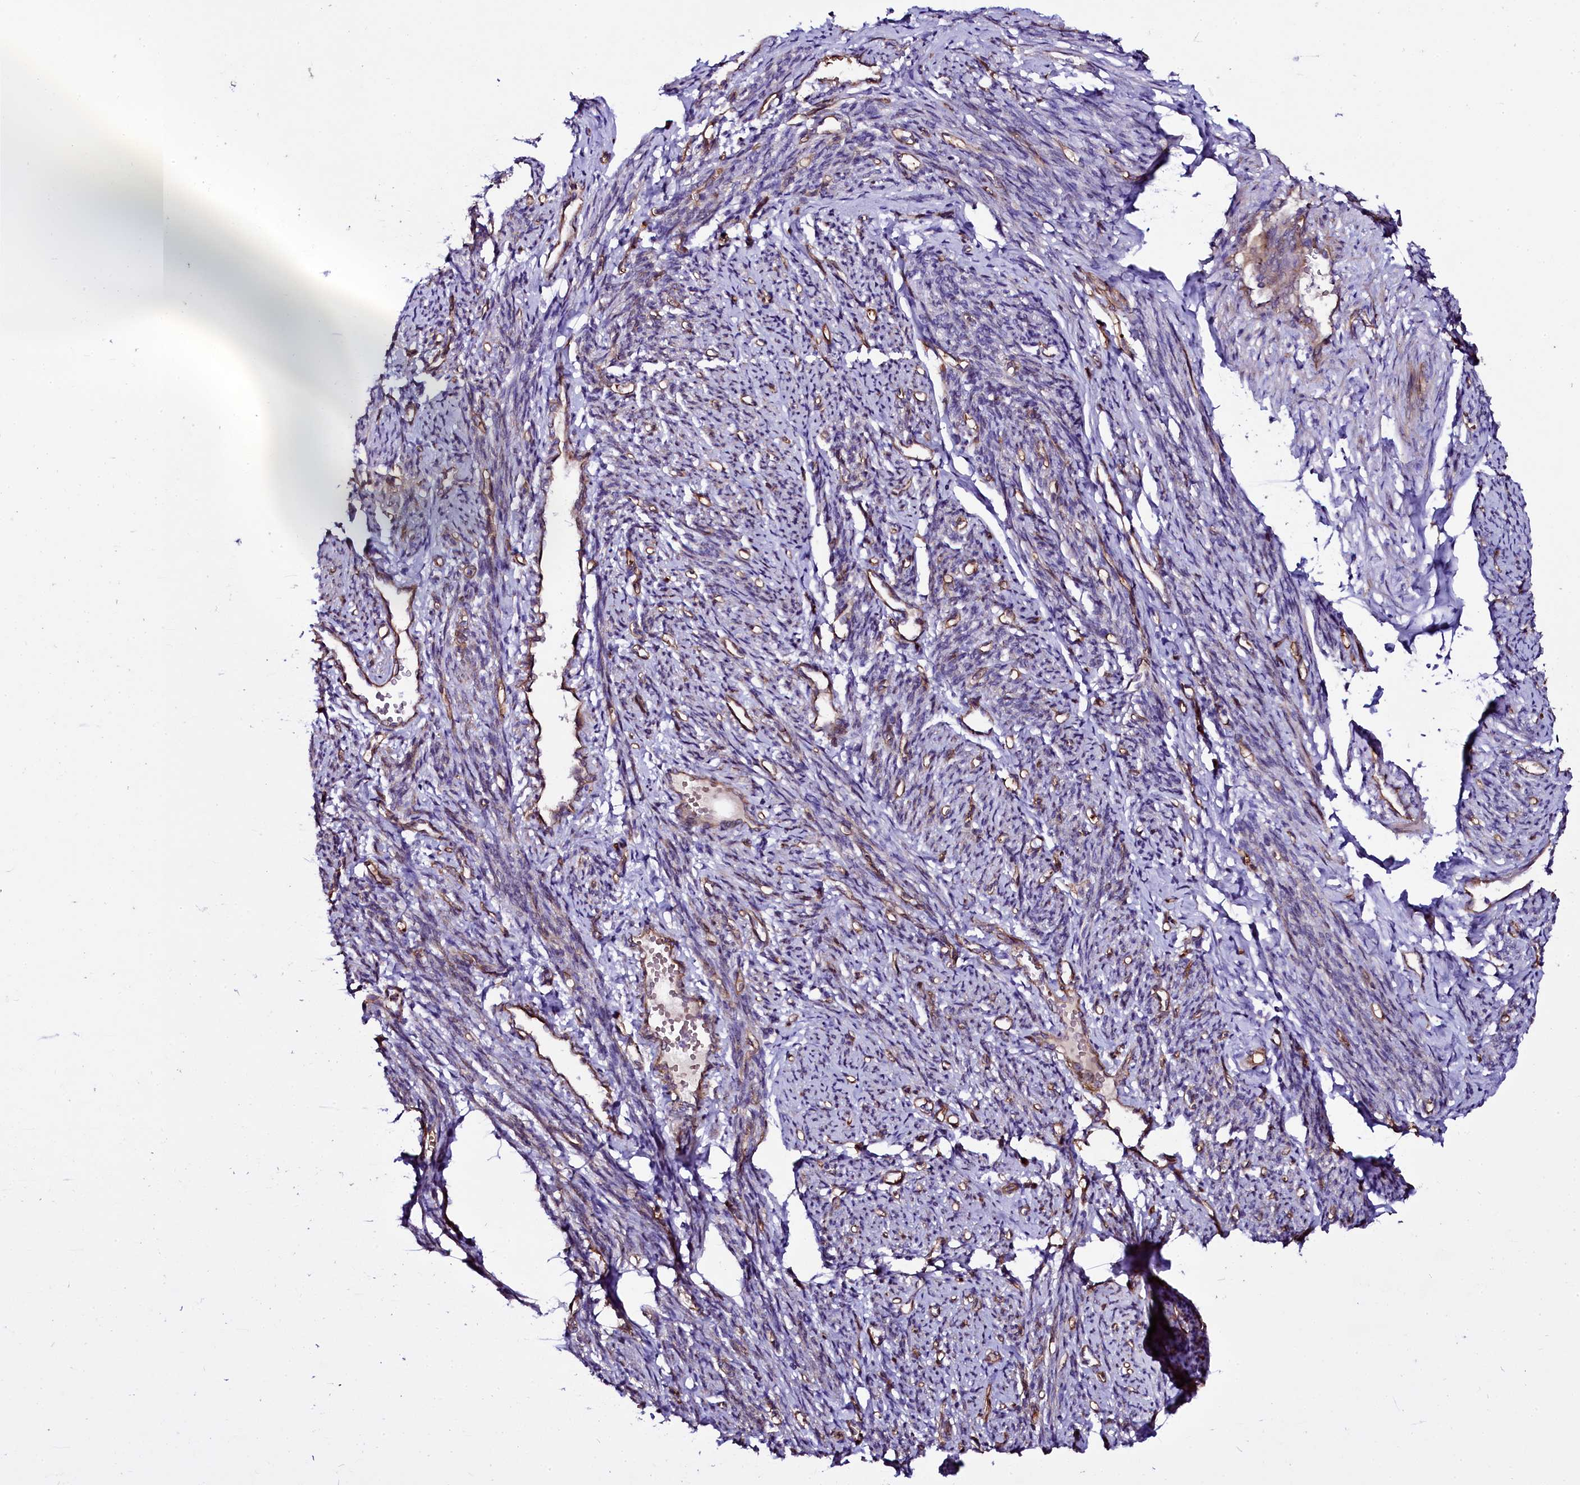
{"staining": {"intensity": "moderate", "quantity": "<25%", "location": "cytoplasmic/membranous"}, "tissue": "smooth muscle", "cell_type": "Smooth muscle cells", "image_type": "normal", "snomed": [{"axis": "morphology", "description": "Normal tissue, NOS"}, {"axis": "topography", "description": "Smooth muscle"}, {"axis": "topography", "description": "Uterus"}], "caption": "Smooth muscle cells display moderate cytoplasmic/membranous staining in about <25% of cells in normal smooth muscle.", "gene": "MEX3C", "patient": {"sex": "female", "age": 59}}